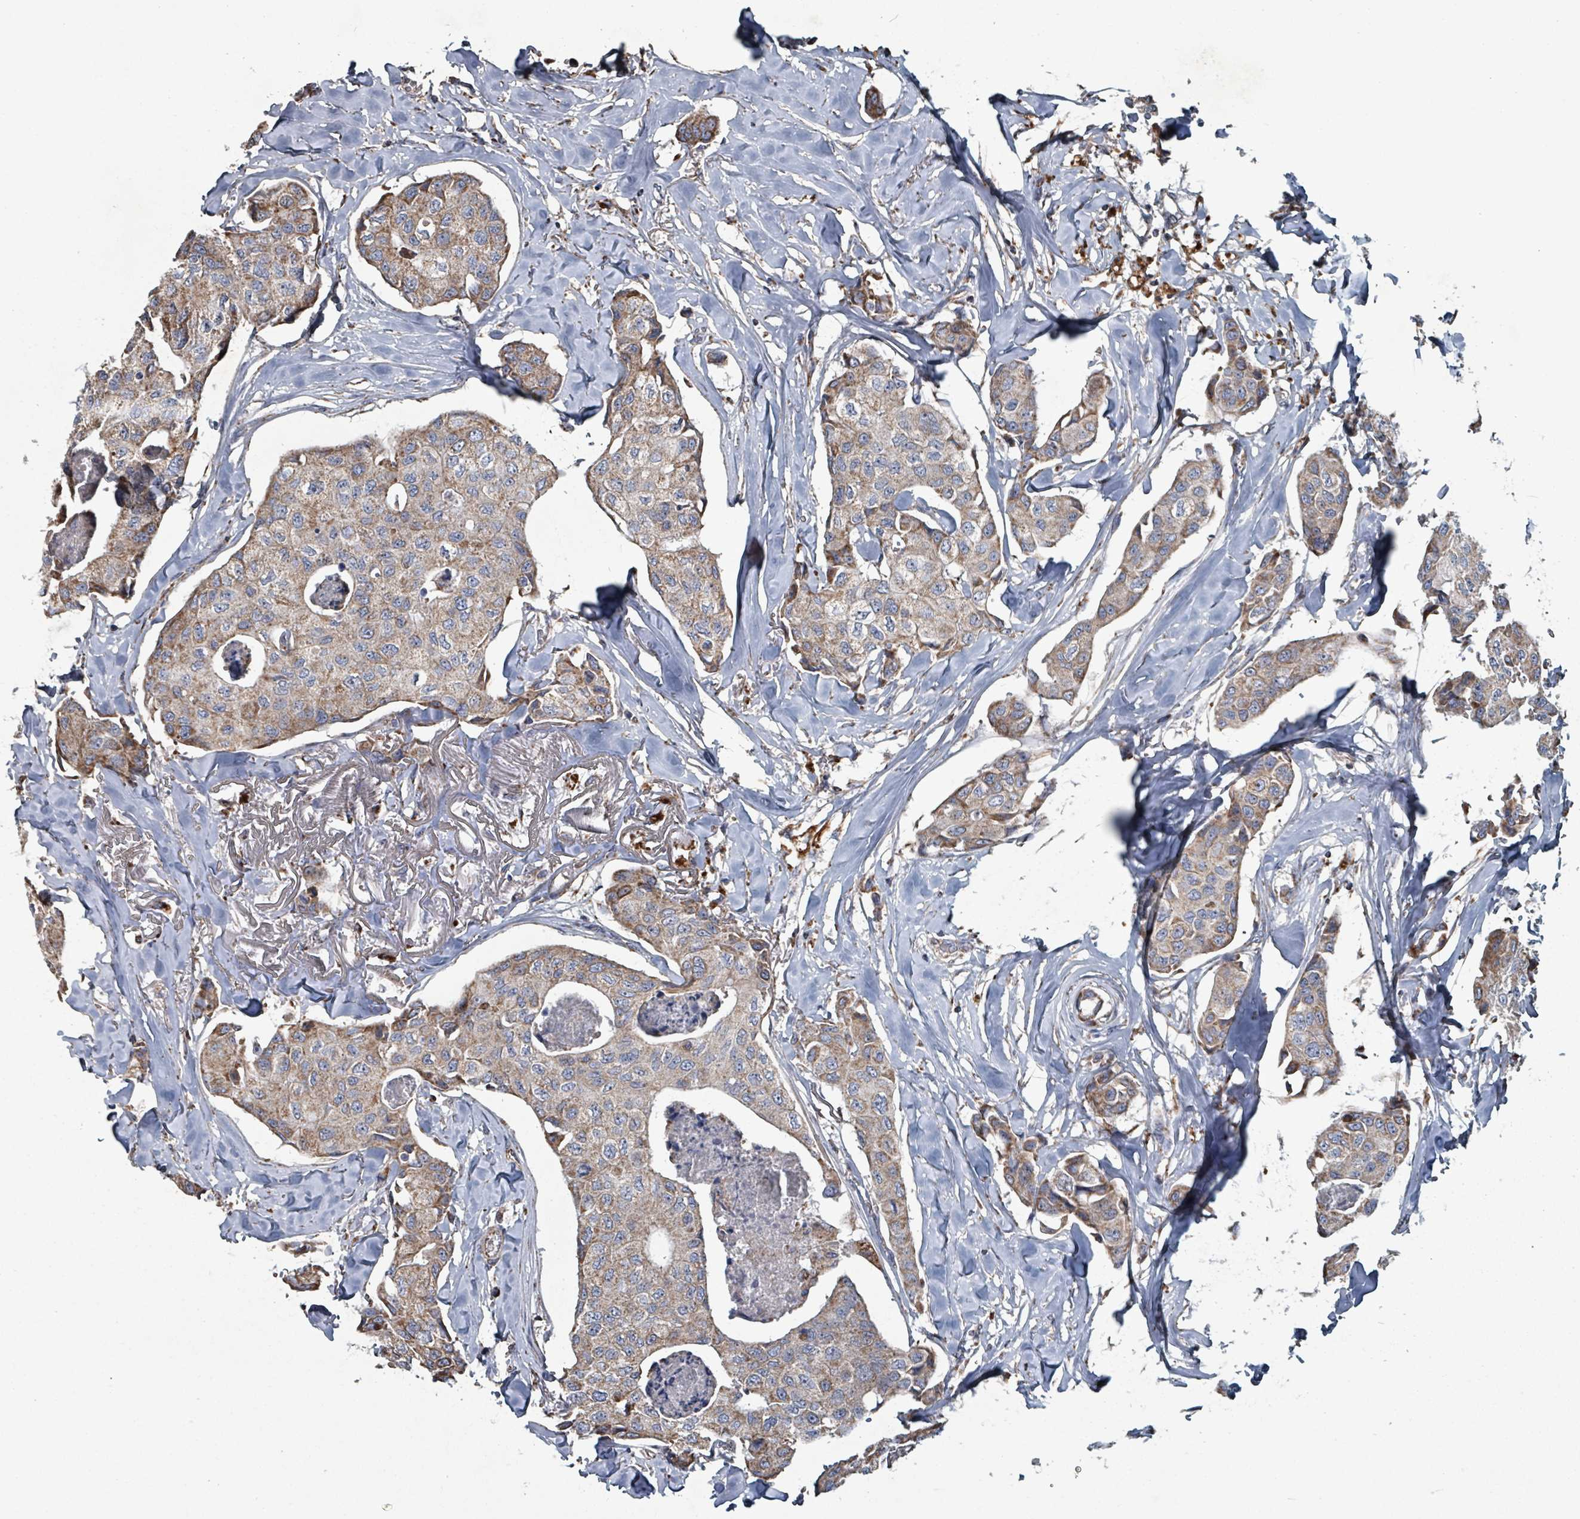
{"staining": {"intensity": "moderate", "quantity": "<25%", "location": "cytoplasmic/membranous"}, "tissue": "breast cancer", "cell_type": "Tumor cells", "image_type": "cancer", "snomed": [{"axis": "morphology", "description": "Duct carcinoma"}, {"axis": "topography", "description": "Breast"}], "caption": "Immunohistochemistry micrograph of neoplastic tissue: human breast cancer (infiltrating ductal carcinoma) stained using immunohistochemistry shows low levels of moderate protein expression localized specifically in the cytoplasmic/membranous of tumor cells, appearing as a cytoplasmic/membranous brown color.", "gene": "ABHD18", "patient": {"sex": "female", "age": 80}}